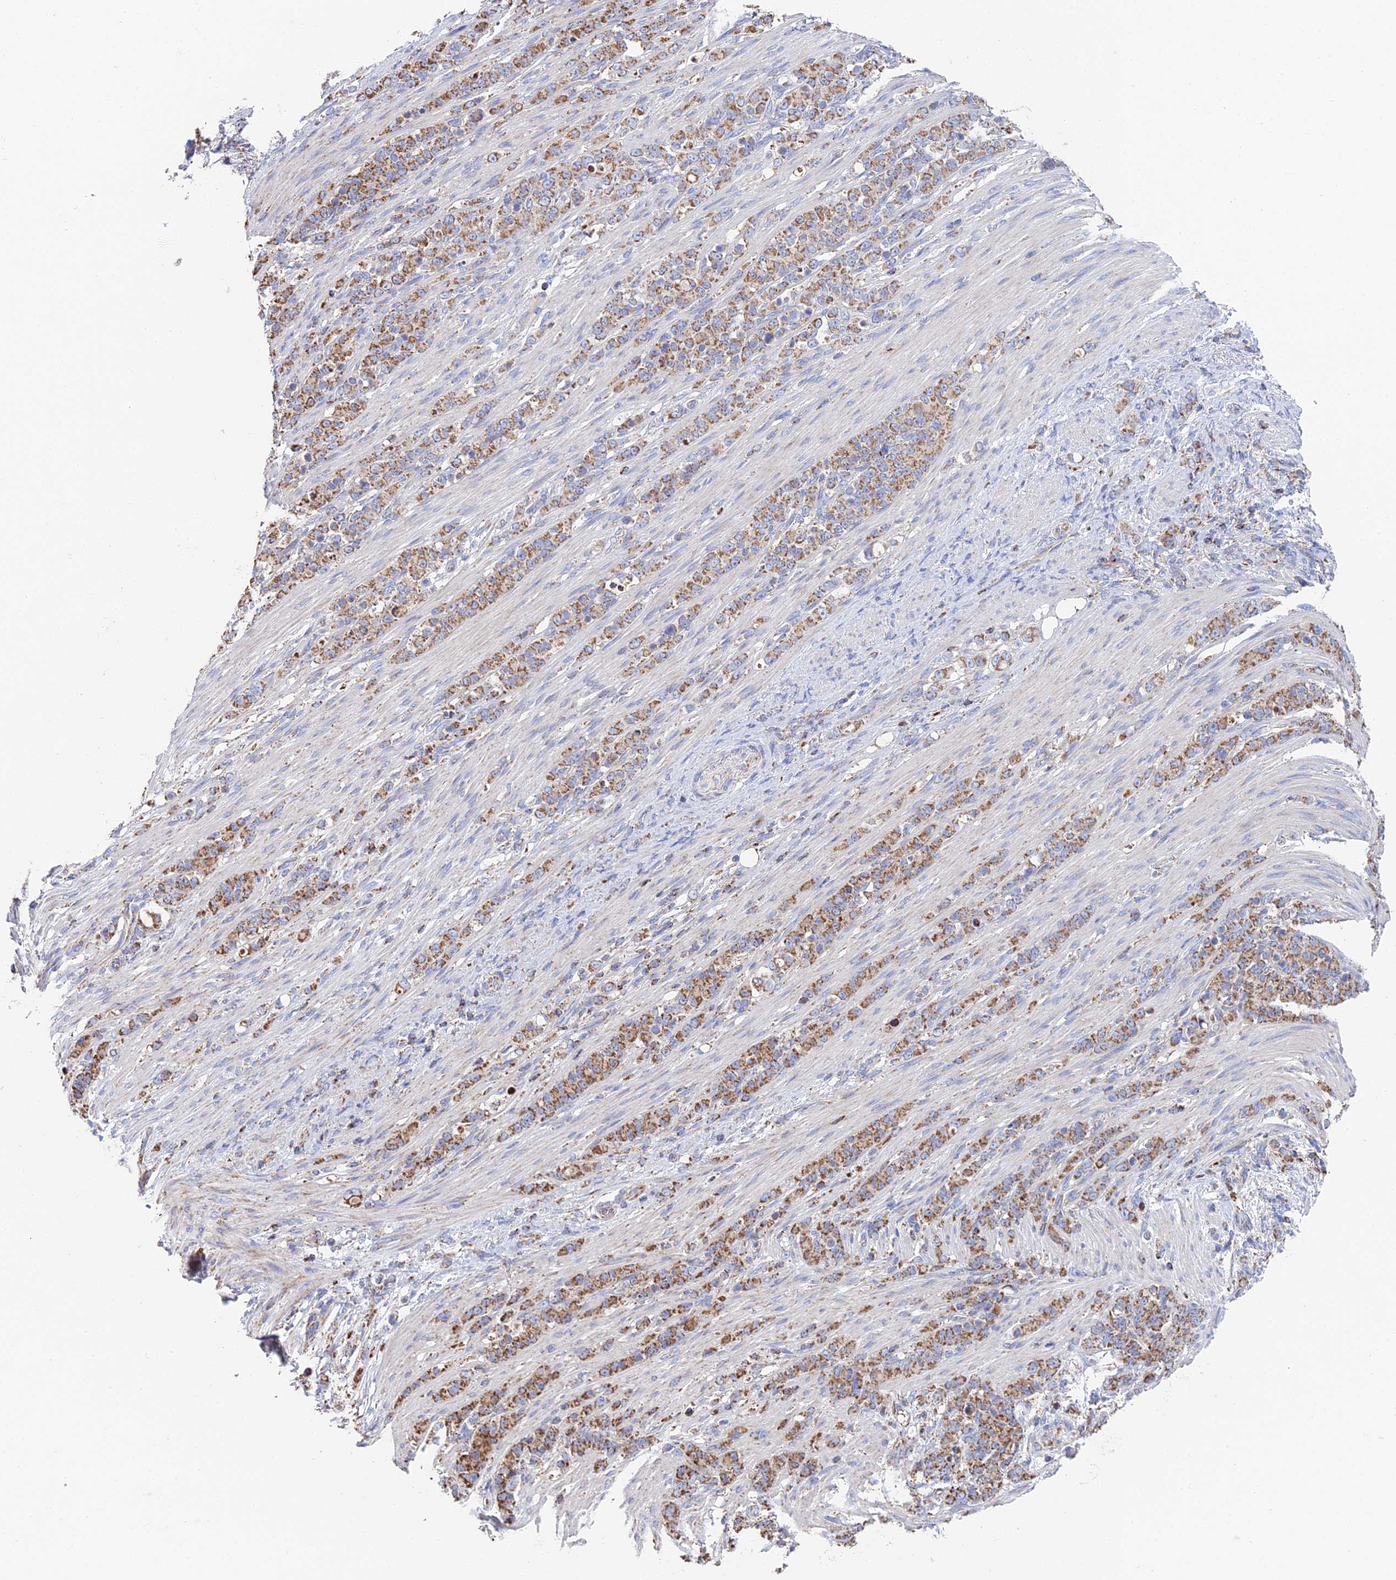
{"staining": {"intensity": "moderate", "quantity": ">75%", "location": "cytoplasmic/membranous"}, "tissue": "stomach cancer", "cell_type": "Tumor cells", "image_type": "cancer", "snomed": [{"axis": "morphology", "description": "Adenocarcinoma, NOS"}, {"axis": "topography", "description": "Stomach"}], "caption": "Stomach cancer (adenocarcinoma) tissue reveals moderate cytoplasmic/membranous positivity in approximately >75% of tumor cells, visualized by immunohistochemistry.", "gene": "SPOCK2", "patient": {"sex": "female", "age": 79}}